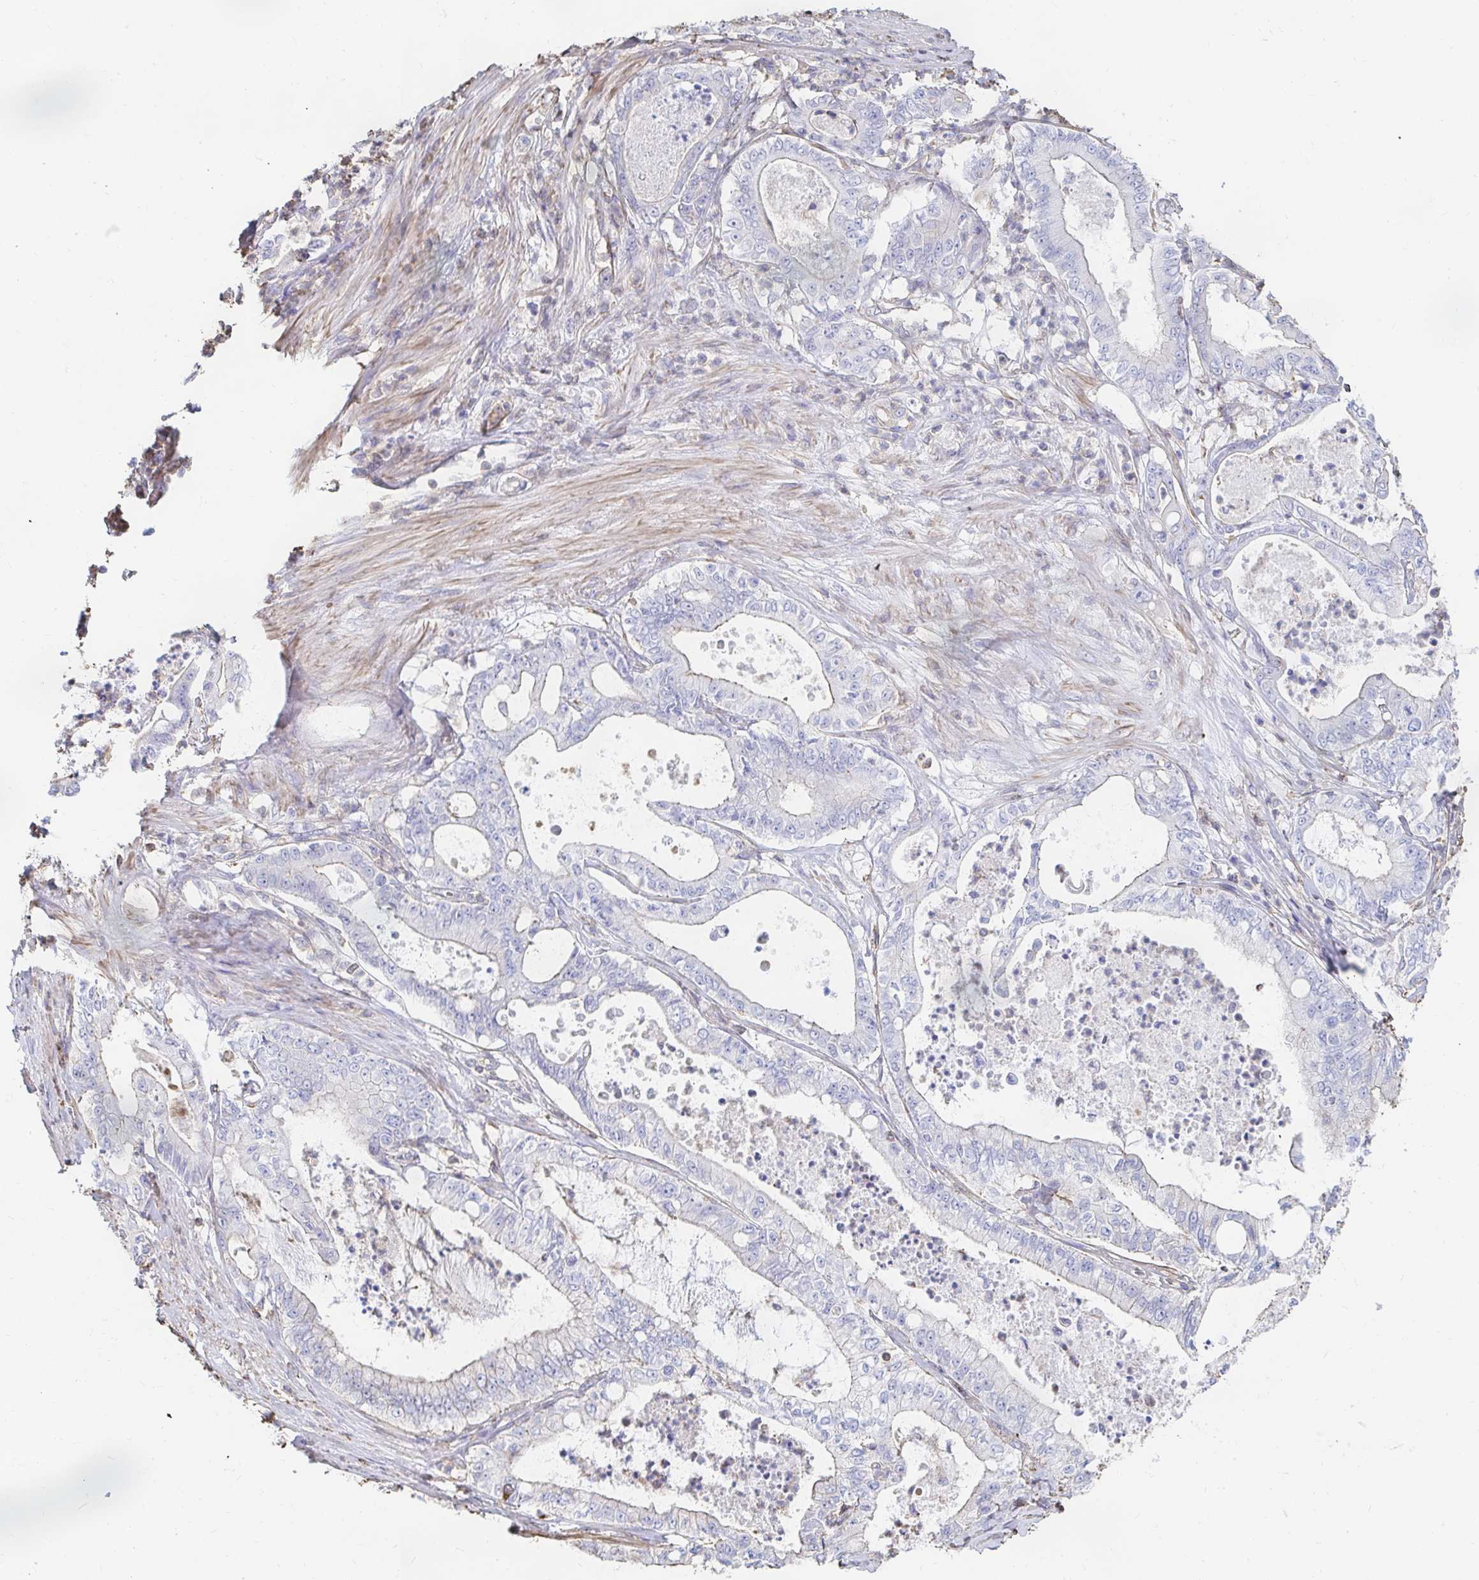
{"staining": {"intensity": "negative", "quantity": "none", "location": "none"}, "tissue": "pancreatic cancer", "cell_type": "Tumor cells", "image_type": "cancer", "snomed": [{"axis": "morphology", "description": "Adenocarcinoma, NOS"}, {"axis": "topography", "description": "Pancreas"}], "caption": "There is no significant expression in tumor cells of pancreatic cancer.", "gene": "PTPN14", "patient": {"sex": "male", "age": 71}}